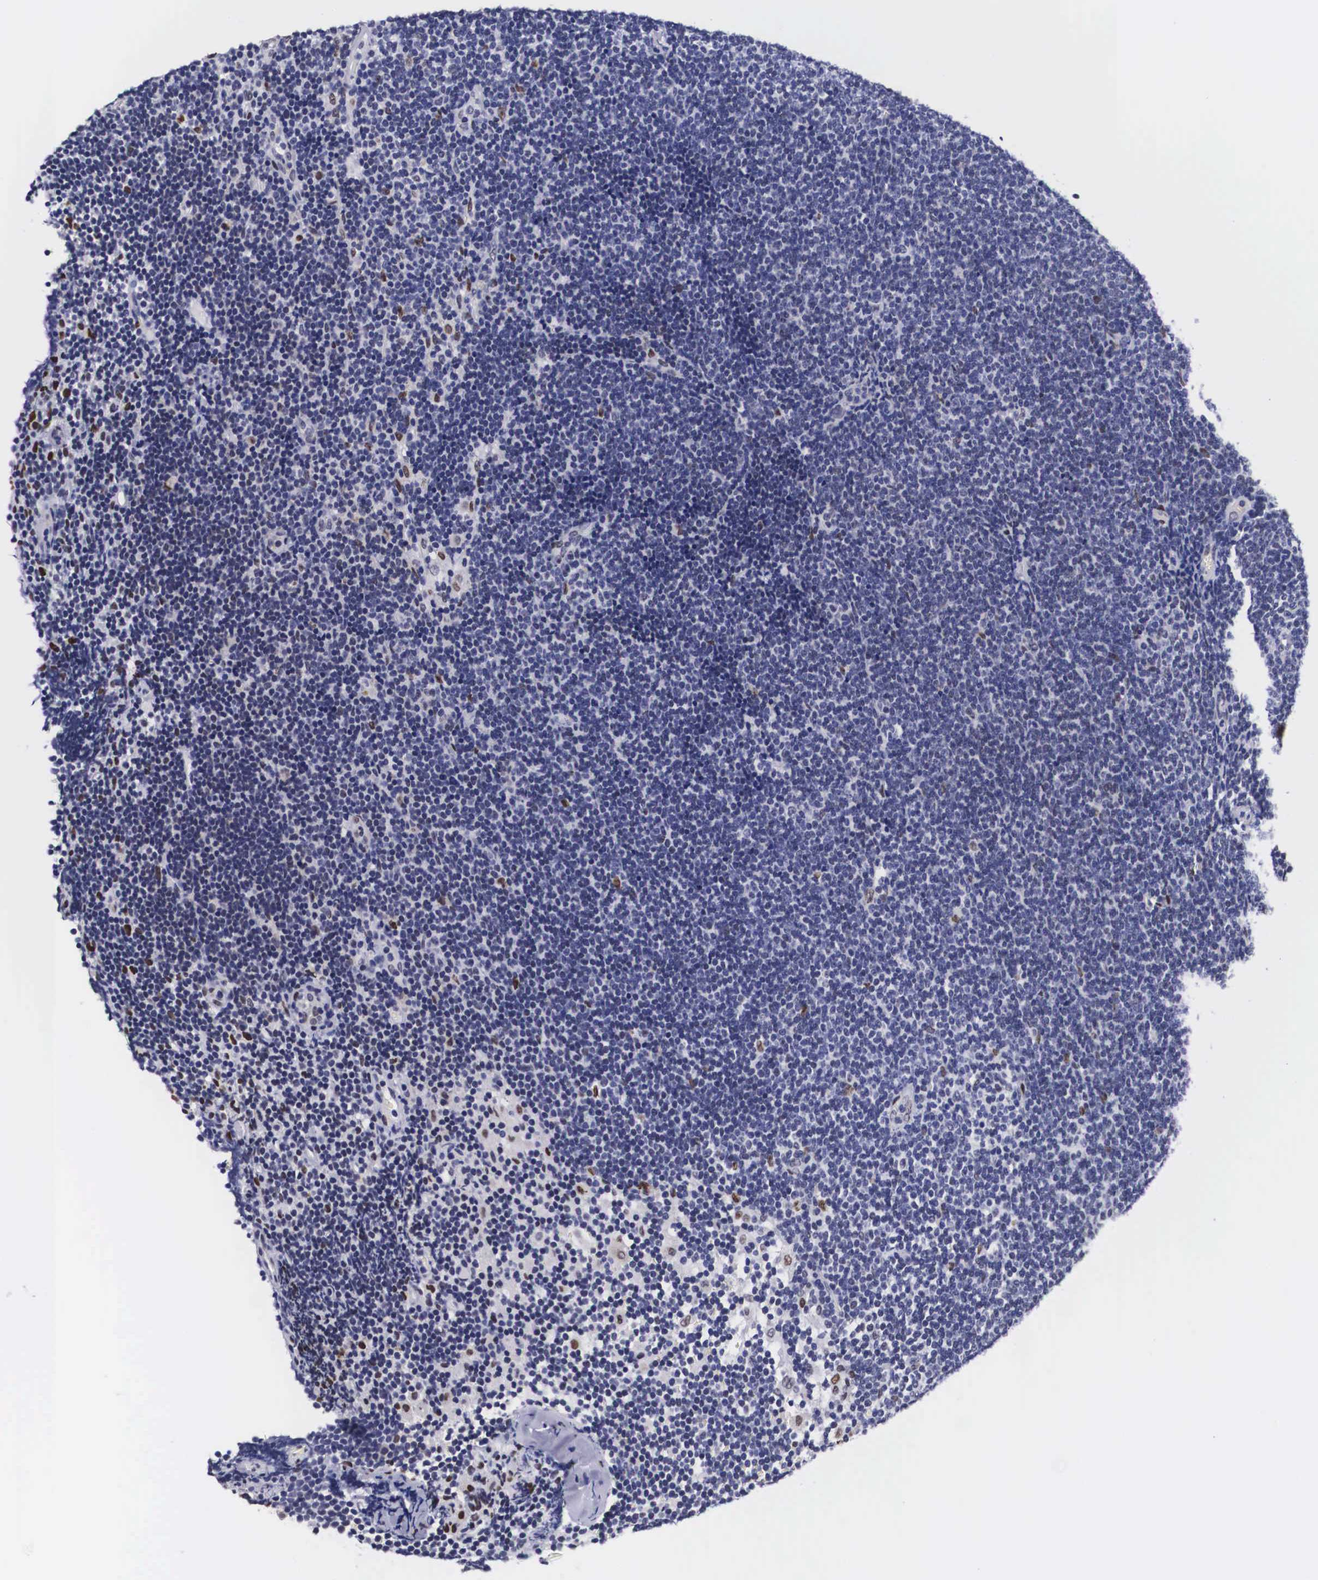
{"staining": {"intensity": "negative", "quantity": "none", "location": "none"}, "tissue": "lymphoma", "cell_type": "Tumor cells", "image_type": "cancer", "snomed": [{"axis": "morphology", "description": "Malignant lymphoma, non-Hodgkin's type, Low grade"}, {"axis": "topography", "description": "Lymph node"}], "caption": "Low-grade malignant lymphoma, non-Hodgkin's type was stained to show a protein in brown. There is no significant expression in tumor cells.", "gene": "KHDRBS3", "patient": {"sex": "female", "age": 51}}